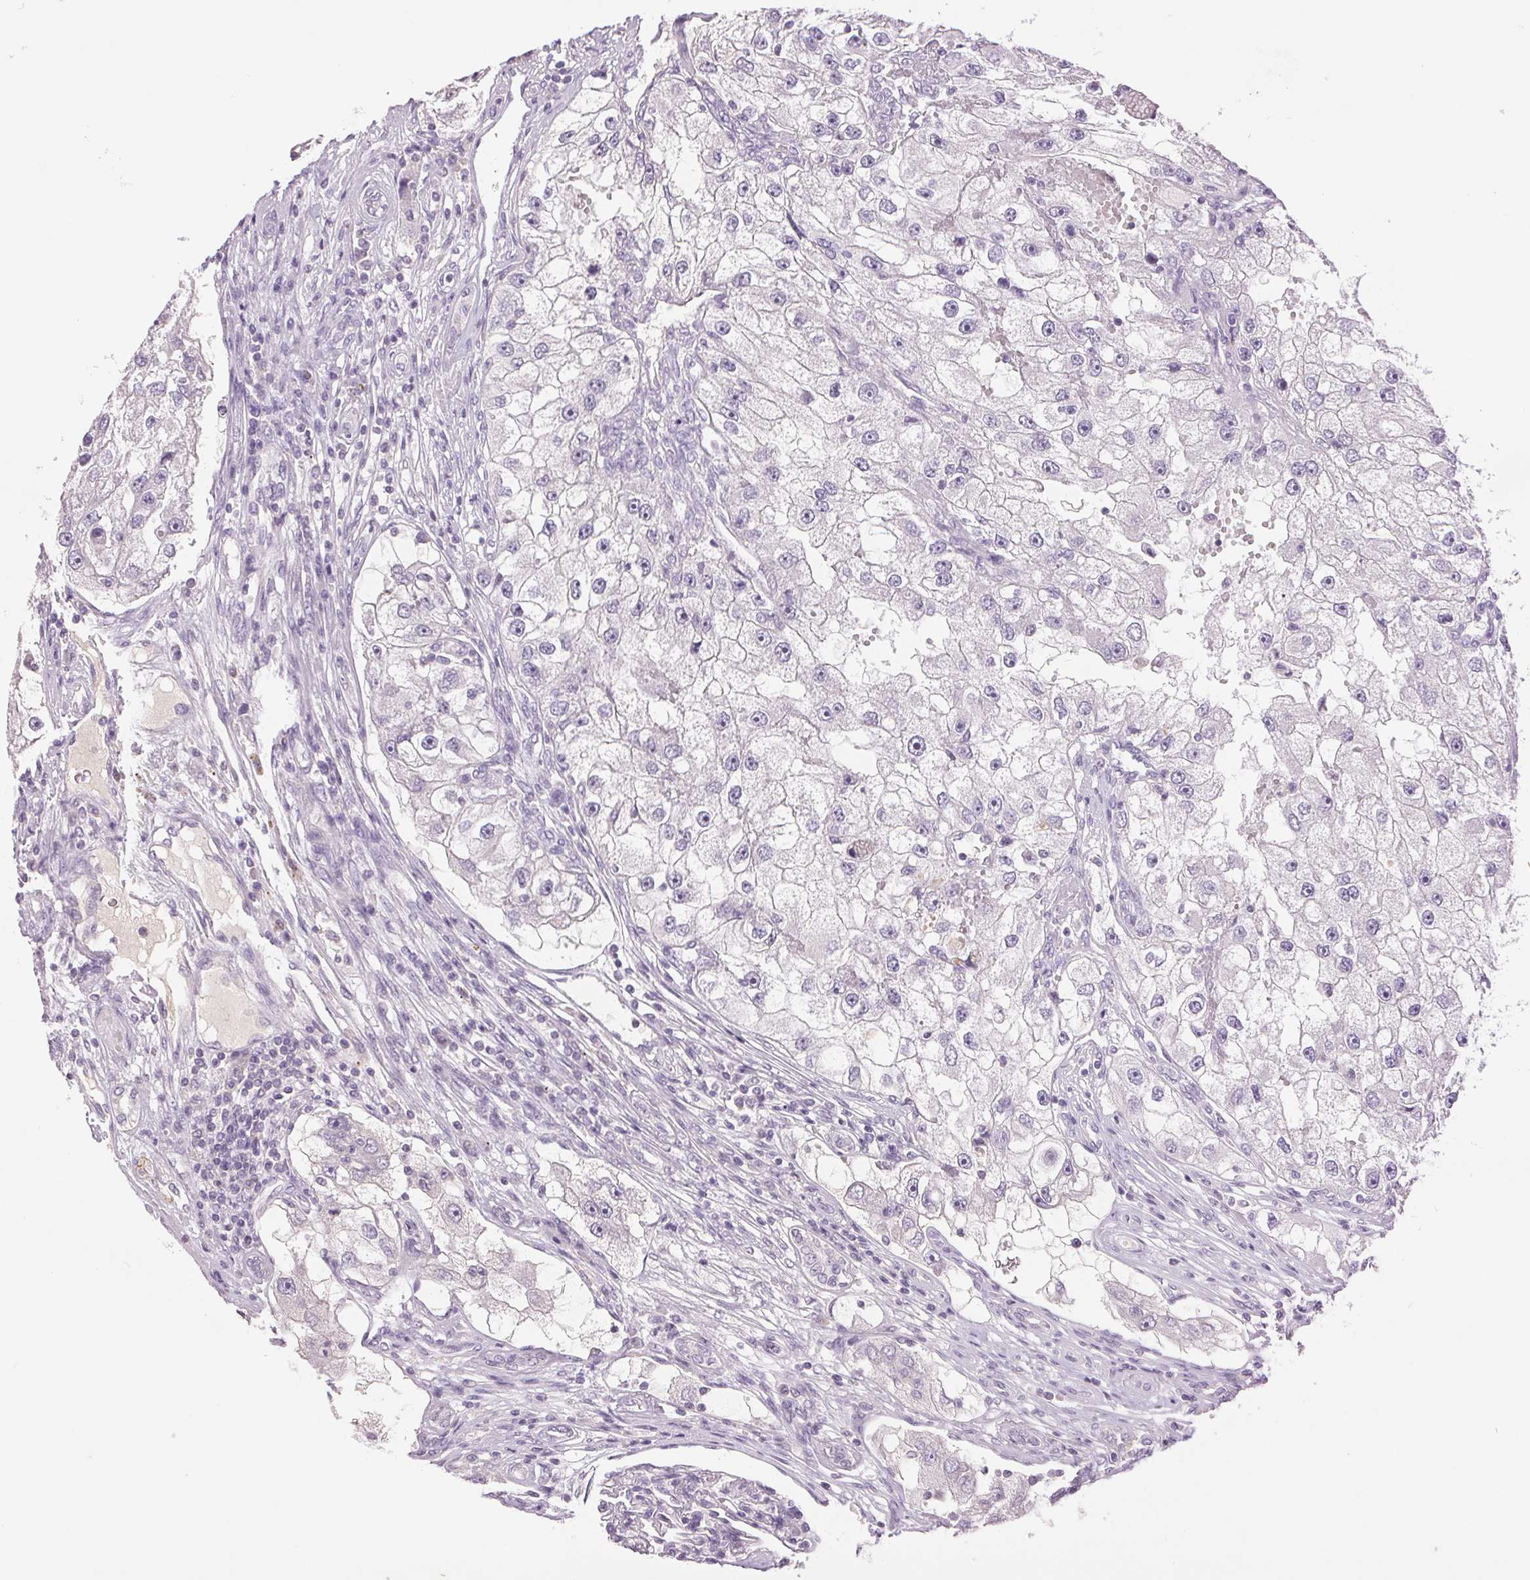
{"staining": {"intensity": "negative", "quantity": "none", "location": "none"}, "tissue": "renal cancer", "cell_type": "Tumor cells", "image_type": "cancer", "snomed": [{"axis": "morphology", "description": "Adenocarcinoma, NOS"}, {"axis": "topography", "description": "Kidney"}], "caption": "The photomicrograph displays no significant staining in tumor cells of renal cancer (adenocarcinoma).", "gene": "FXYD4", "patient": {"sex": "male", "age": 63}}